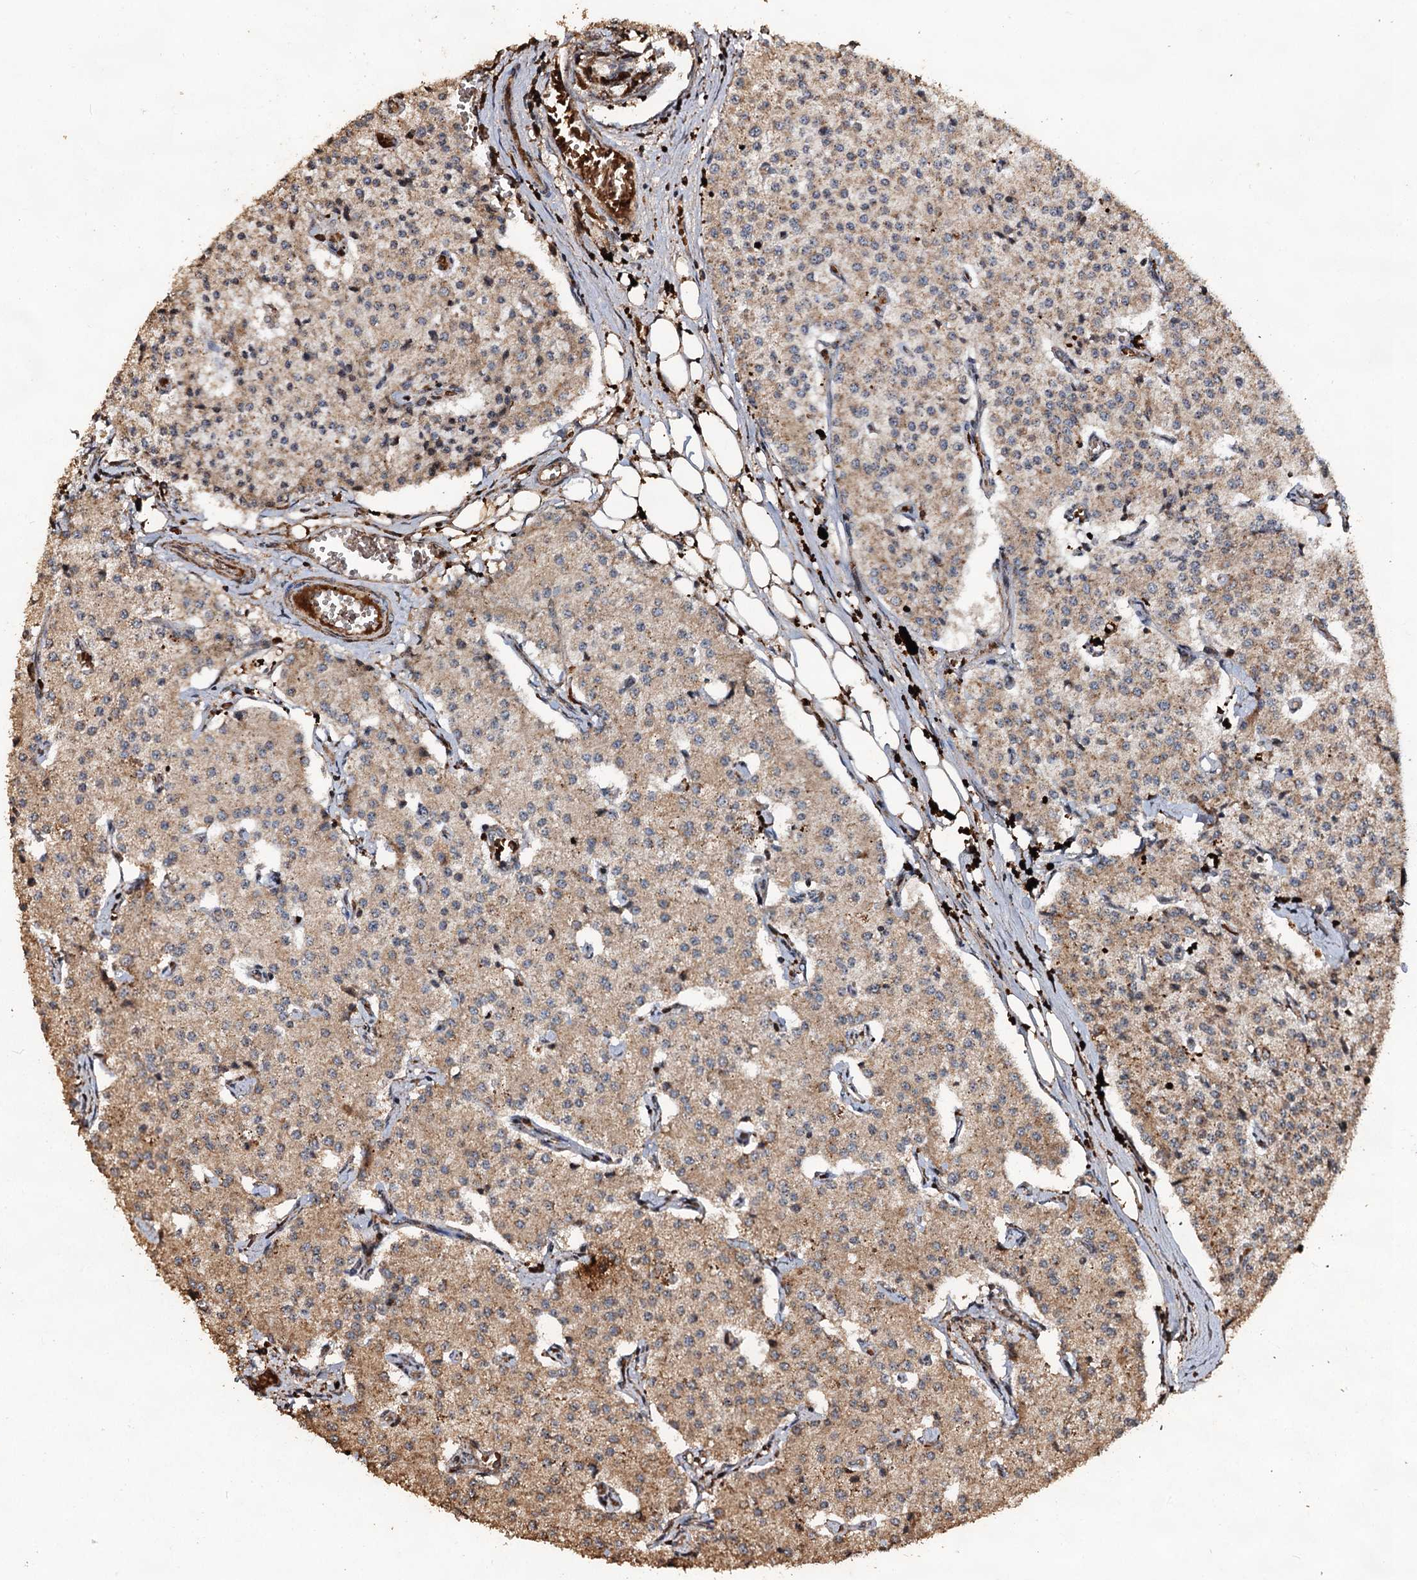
{"staining": {"intensity": "moderate", "quantity": ">75%", "location": "cytoplasmic/membranous"}, "tissue": "carcinoid", "cell_type": "Tumor cells", "image_type": "cancer", "snomed": [{"axis": "morphology", "description": "Carcinoid, malignant, NOS"}, {"axis": "topography", "description": "Colon"}], "caption": "The immunohistochemical stain labels moderate cytoplasmic/membranous expression in tumor cells of carcinoid (malignant) tissue. Nuclei are stained in blue.", "gene": "NOTCH2NLA", "patient": {"sex": "female", "age": 52}}